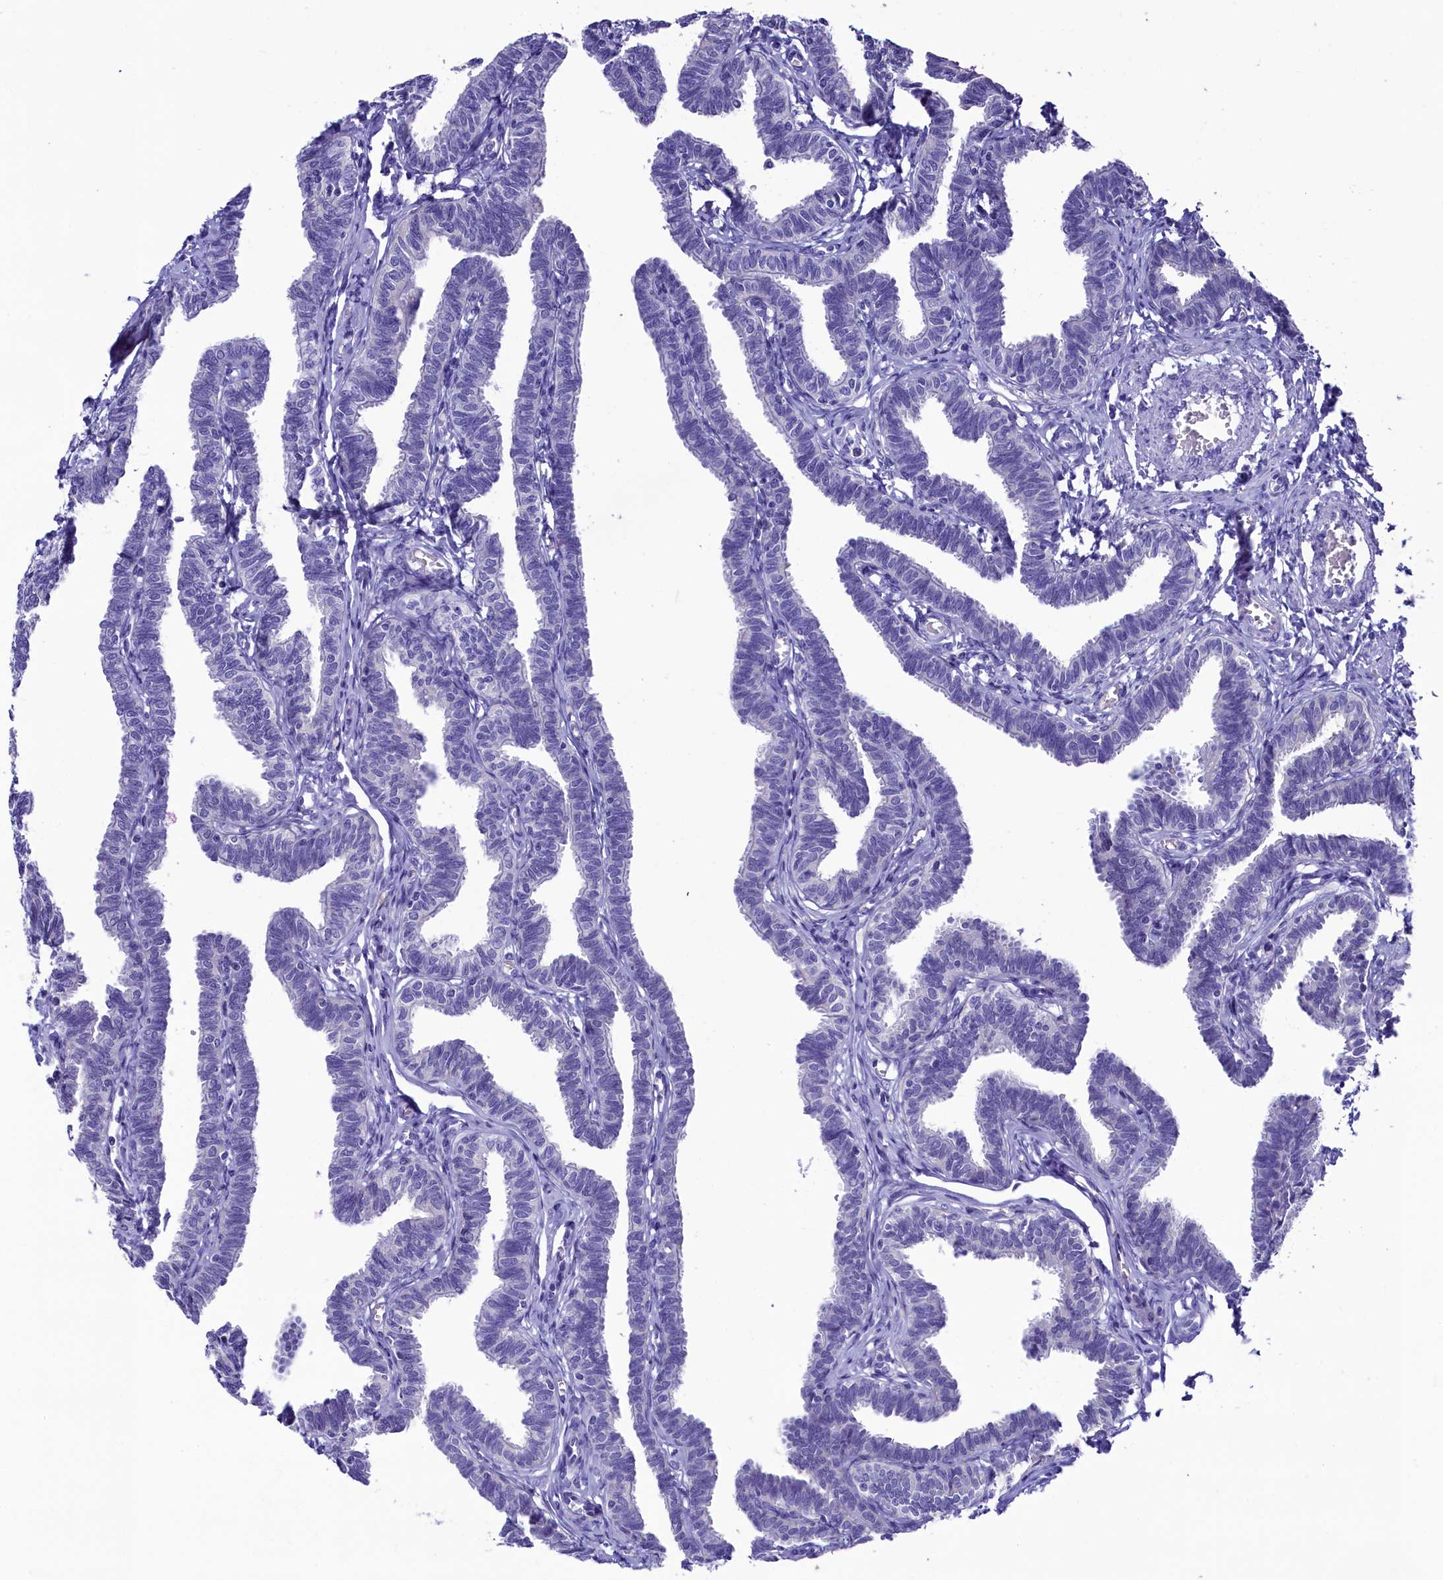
{"staining": {"intensity": "negative", "quantity": "none", "location": "none"}, "tissue": "fallopian tube", "cell_type": "Glandular cells", "image_type": "normal", "snomed": [{"axis": "morphology", "description": "Normal tissue, NOS"}, {"axis": "topography", "description": "Fallopian tube"}, {"axis": "topography", "description": "Ovary"}], "caption": "This is an immunohistochemistry photomicrograph of benign human fallopian tube. There is no positivity in glandular cells.", "gene": "SKA3", "patient": {"sex": "female", "age": 23}}